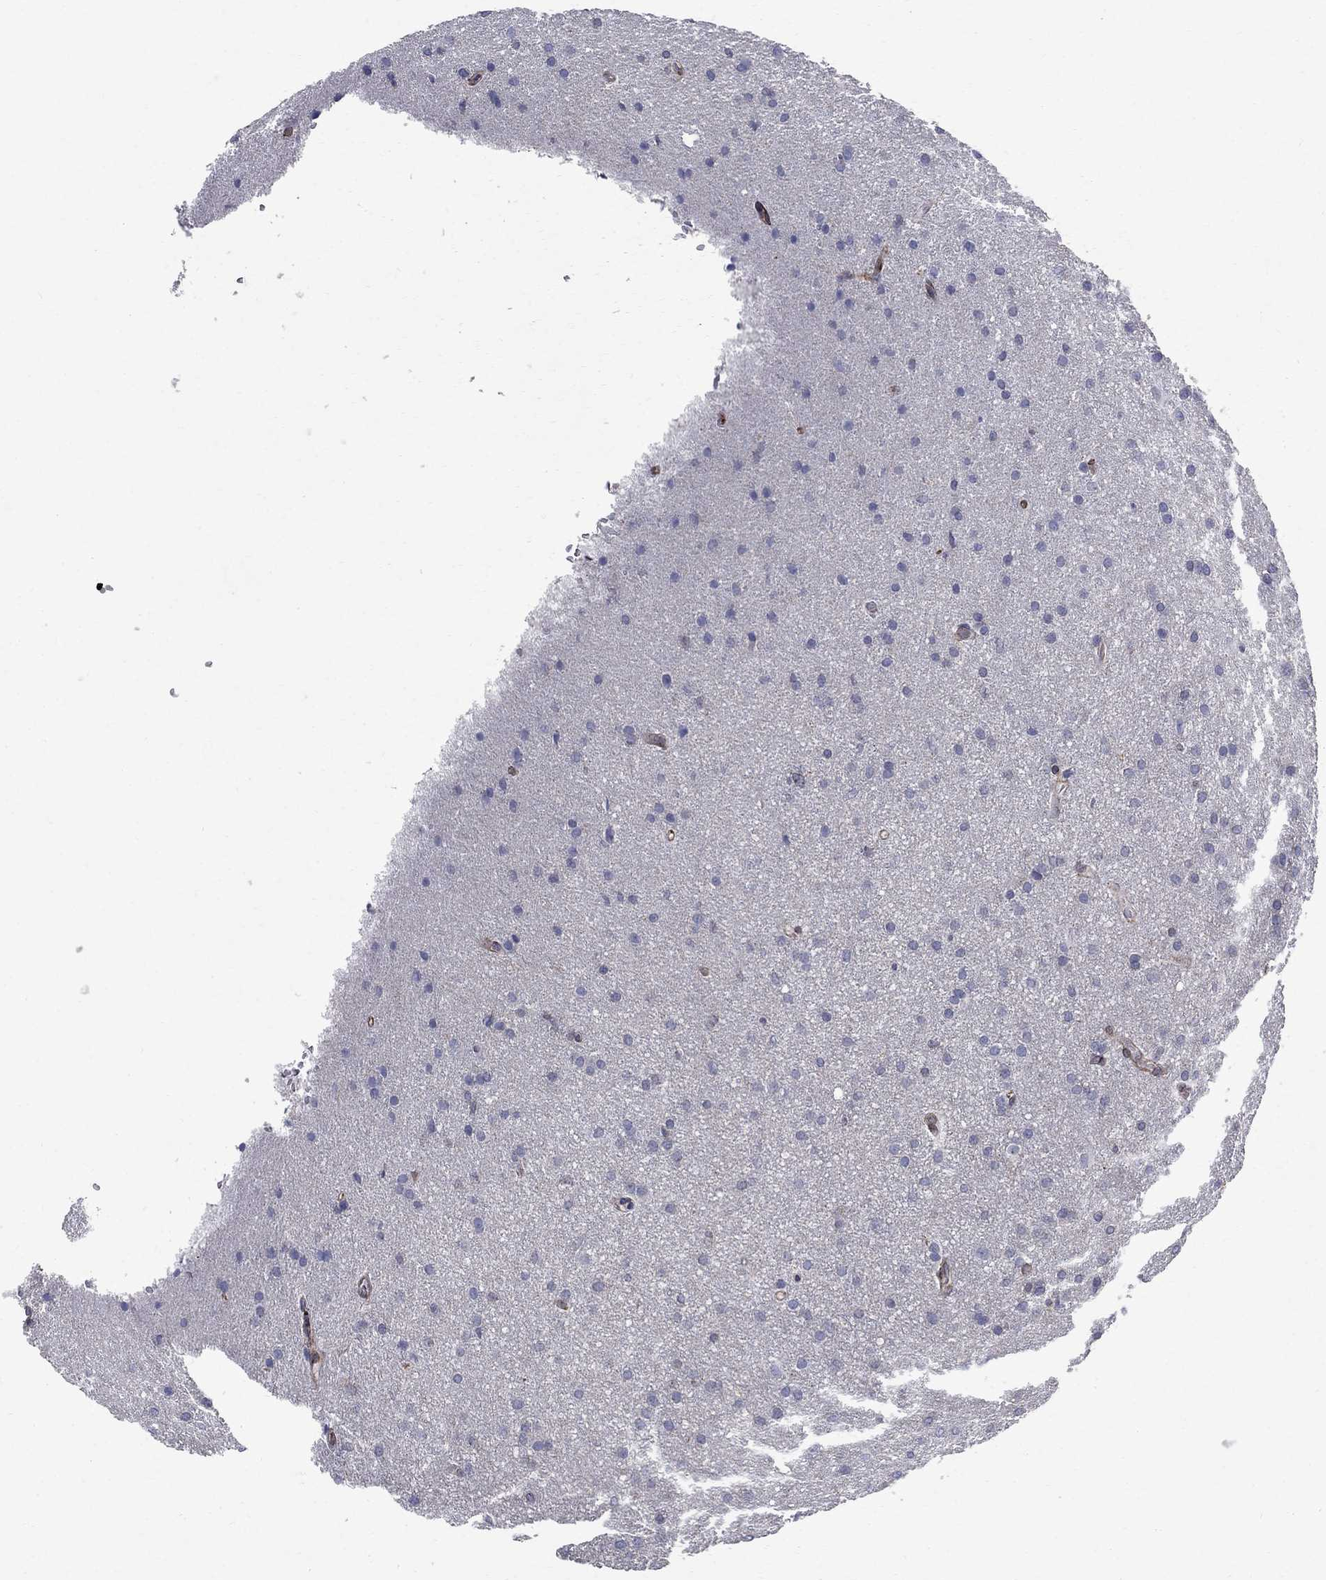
{"staining": {"intensity": "negative", "quantity": "none", "location": "none"}, "tissue": "glioma", "cell_type": "Tumor cells", "image_type": "cancer", "snomed": [{"axis": "morphology", "description": "Glioma, malignant, Low grade"}, {"axis": "topography", "description": "Brain"}], "caption": "A high-resolution photomicrograph shows immunohistochemistry (IHC) staining of glioma, which displays no significant positivity in tumor cells. (DAB (3,3'-diaminobenzidine) IHC, high magnification).", "gene": "CAB39L", "patient": {"sex": "female", "age": 32}}